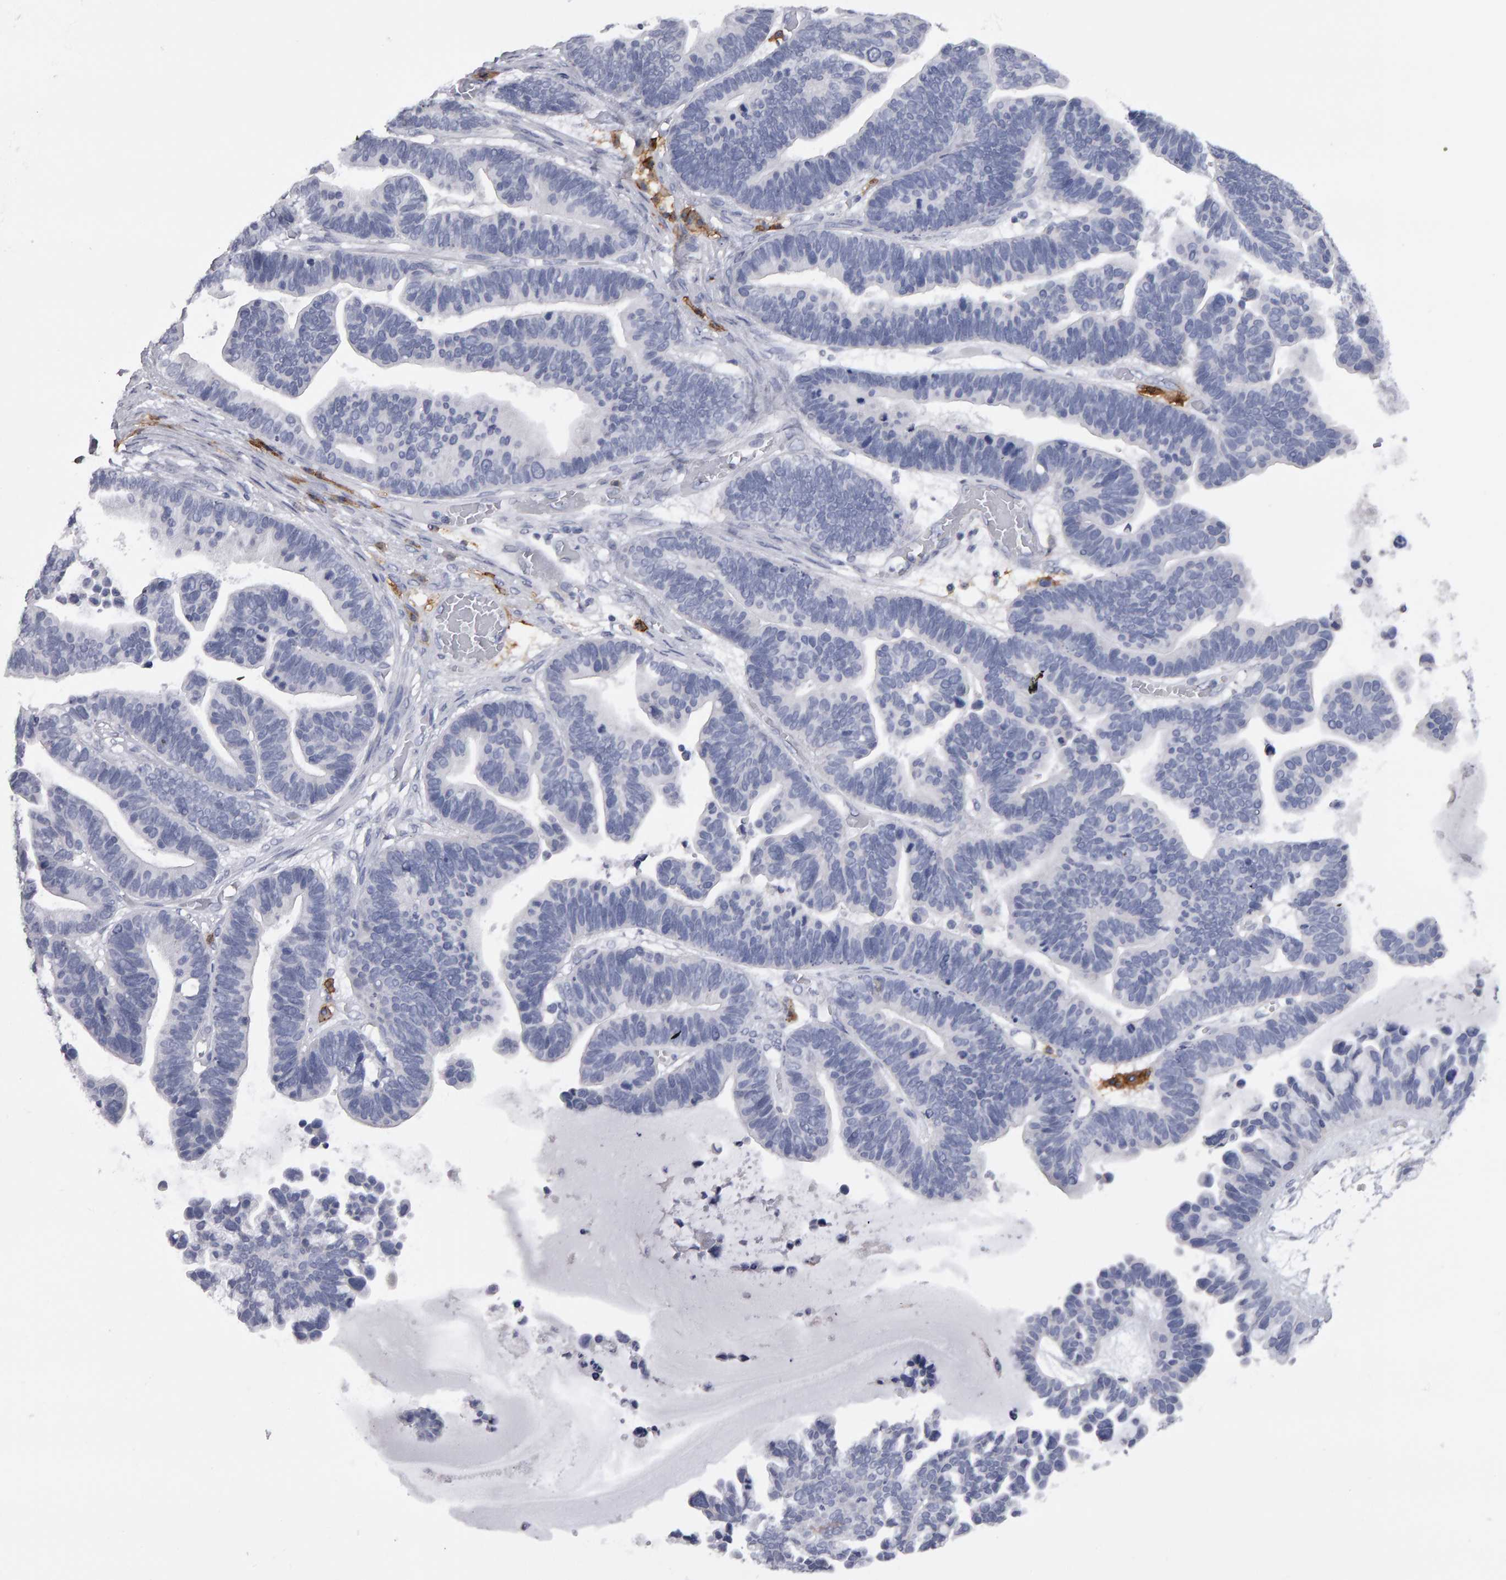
{"staining": {"intensity": "negative", "quantity": "none", "location": "none"}, "tissue": "ovarian cancer", "cell_type": "Tumor cells", "image_type": "cancer", "snomed": [{"axis": "morphology", "description": "Cystadenocarcinoma, serous, NOS"}, {"axis": "topography", "description": "Ovary"}], "caption": "High power microscopy micrograph of an immunohistochemistry (IHC) image of ovarian serous cystadenocarcinoma, revealing no significant positivity in tumor cells. (Immunohistochemistry (ihc), brightfield microscopy, high magnification).", "gene": "CD38", "patient": {"sex": "female", "age": 56}}